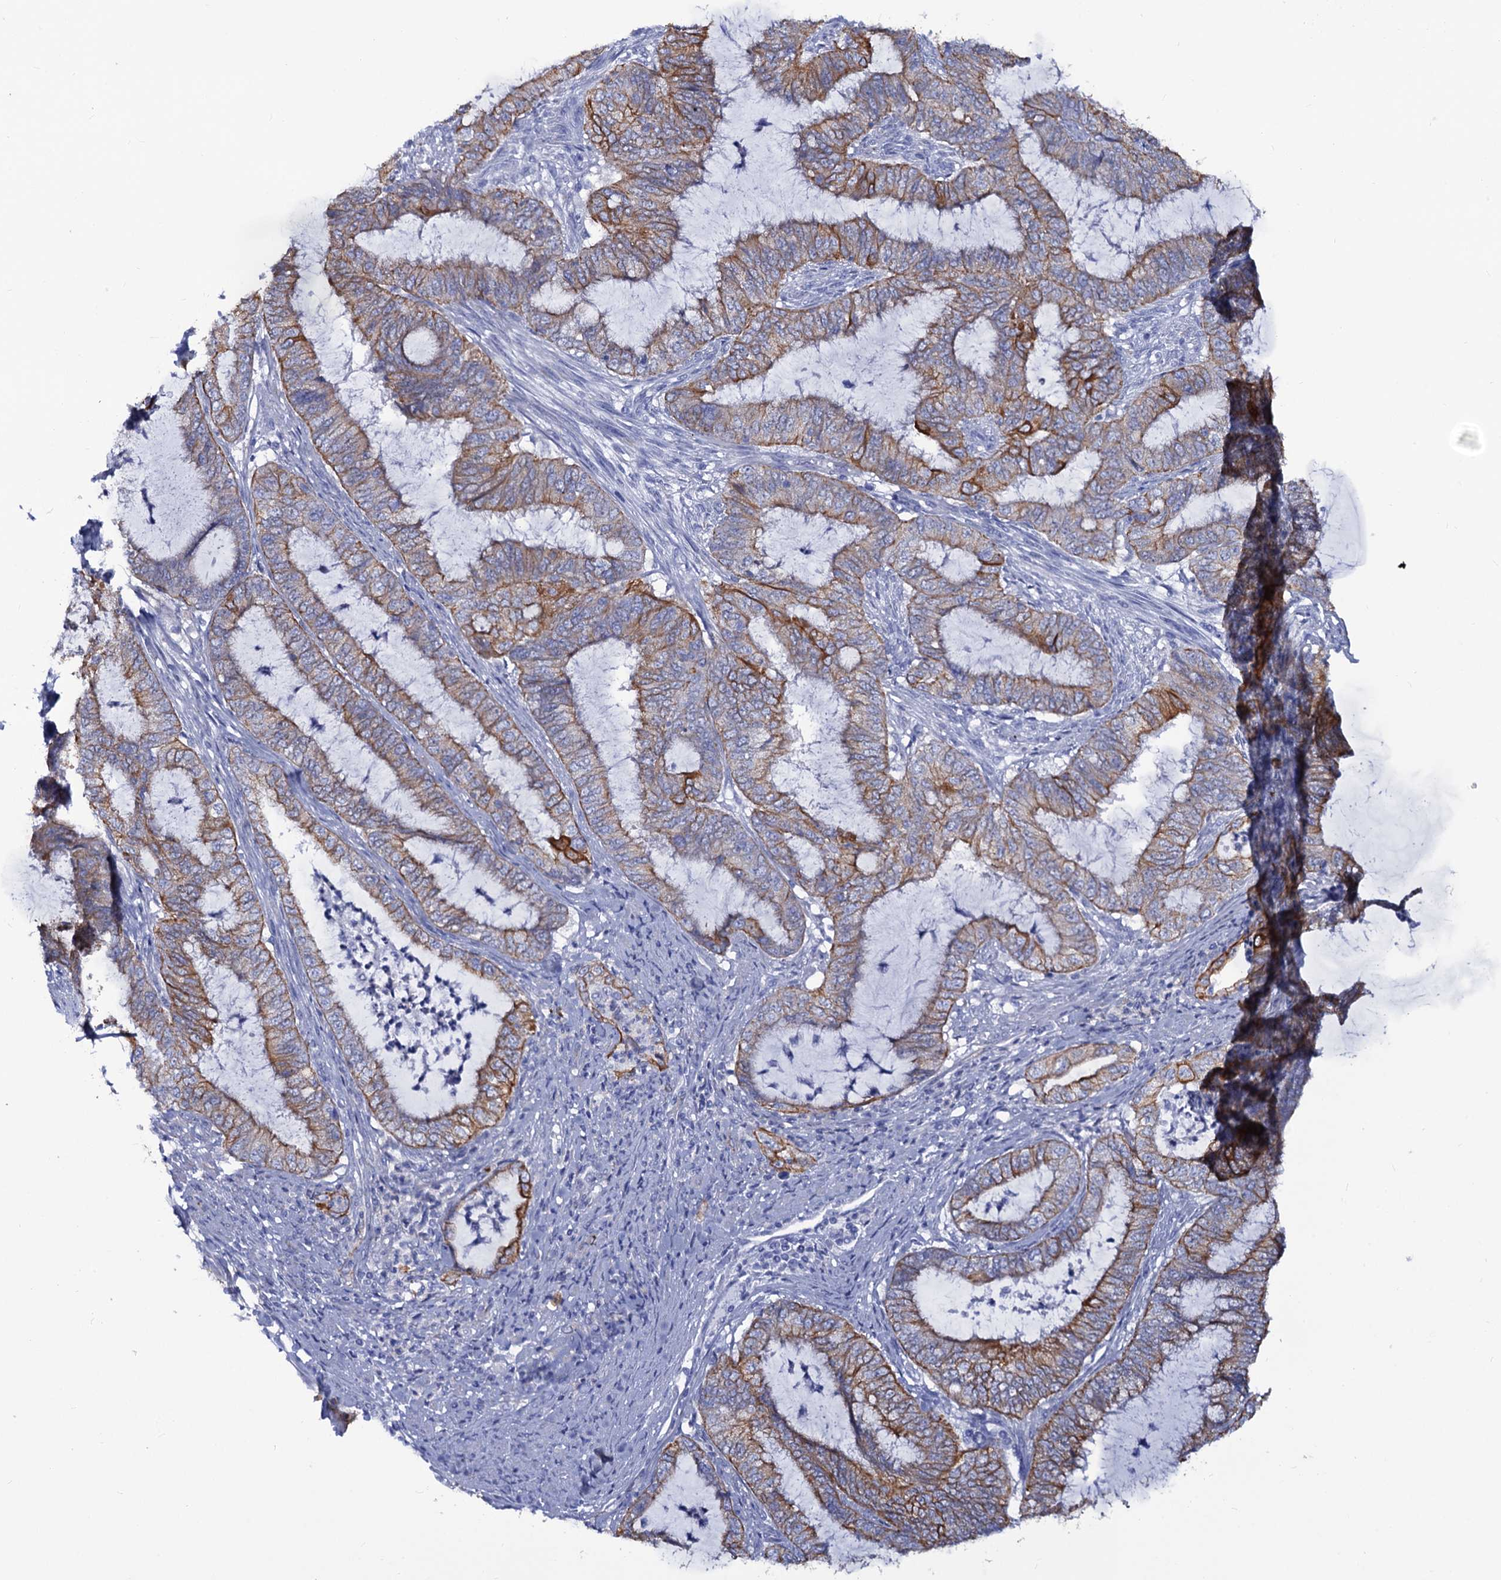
{"staining": {"intensity": "moderate", "quantity": ">75%", "location": "cytoplasmic/membranous"}, "tissue": "endometrial cancer", "cell_type": "Tumor cells", "image_type": "cancer", "snomed": [{"axis": "morphology", "description": "Adenocarcinoma, NOS"}, {"axis": "topography", "description": "Endometrium"}], "caption": "Endometrial cancer (adenocarcinoma) was stained to show a protein in brown. There is medium levels of moderate cytoplasmic/membranous positivity in approximately >75% of tumor cells.", "gene": "RAB3IP", "patient": {"sex": "female", "age": 51}}